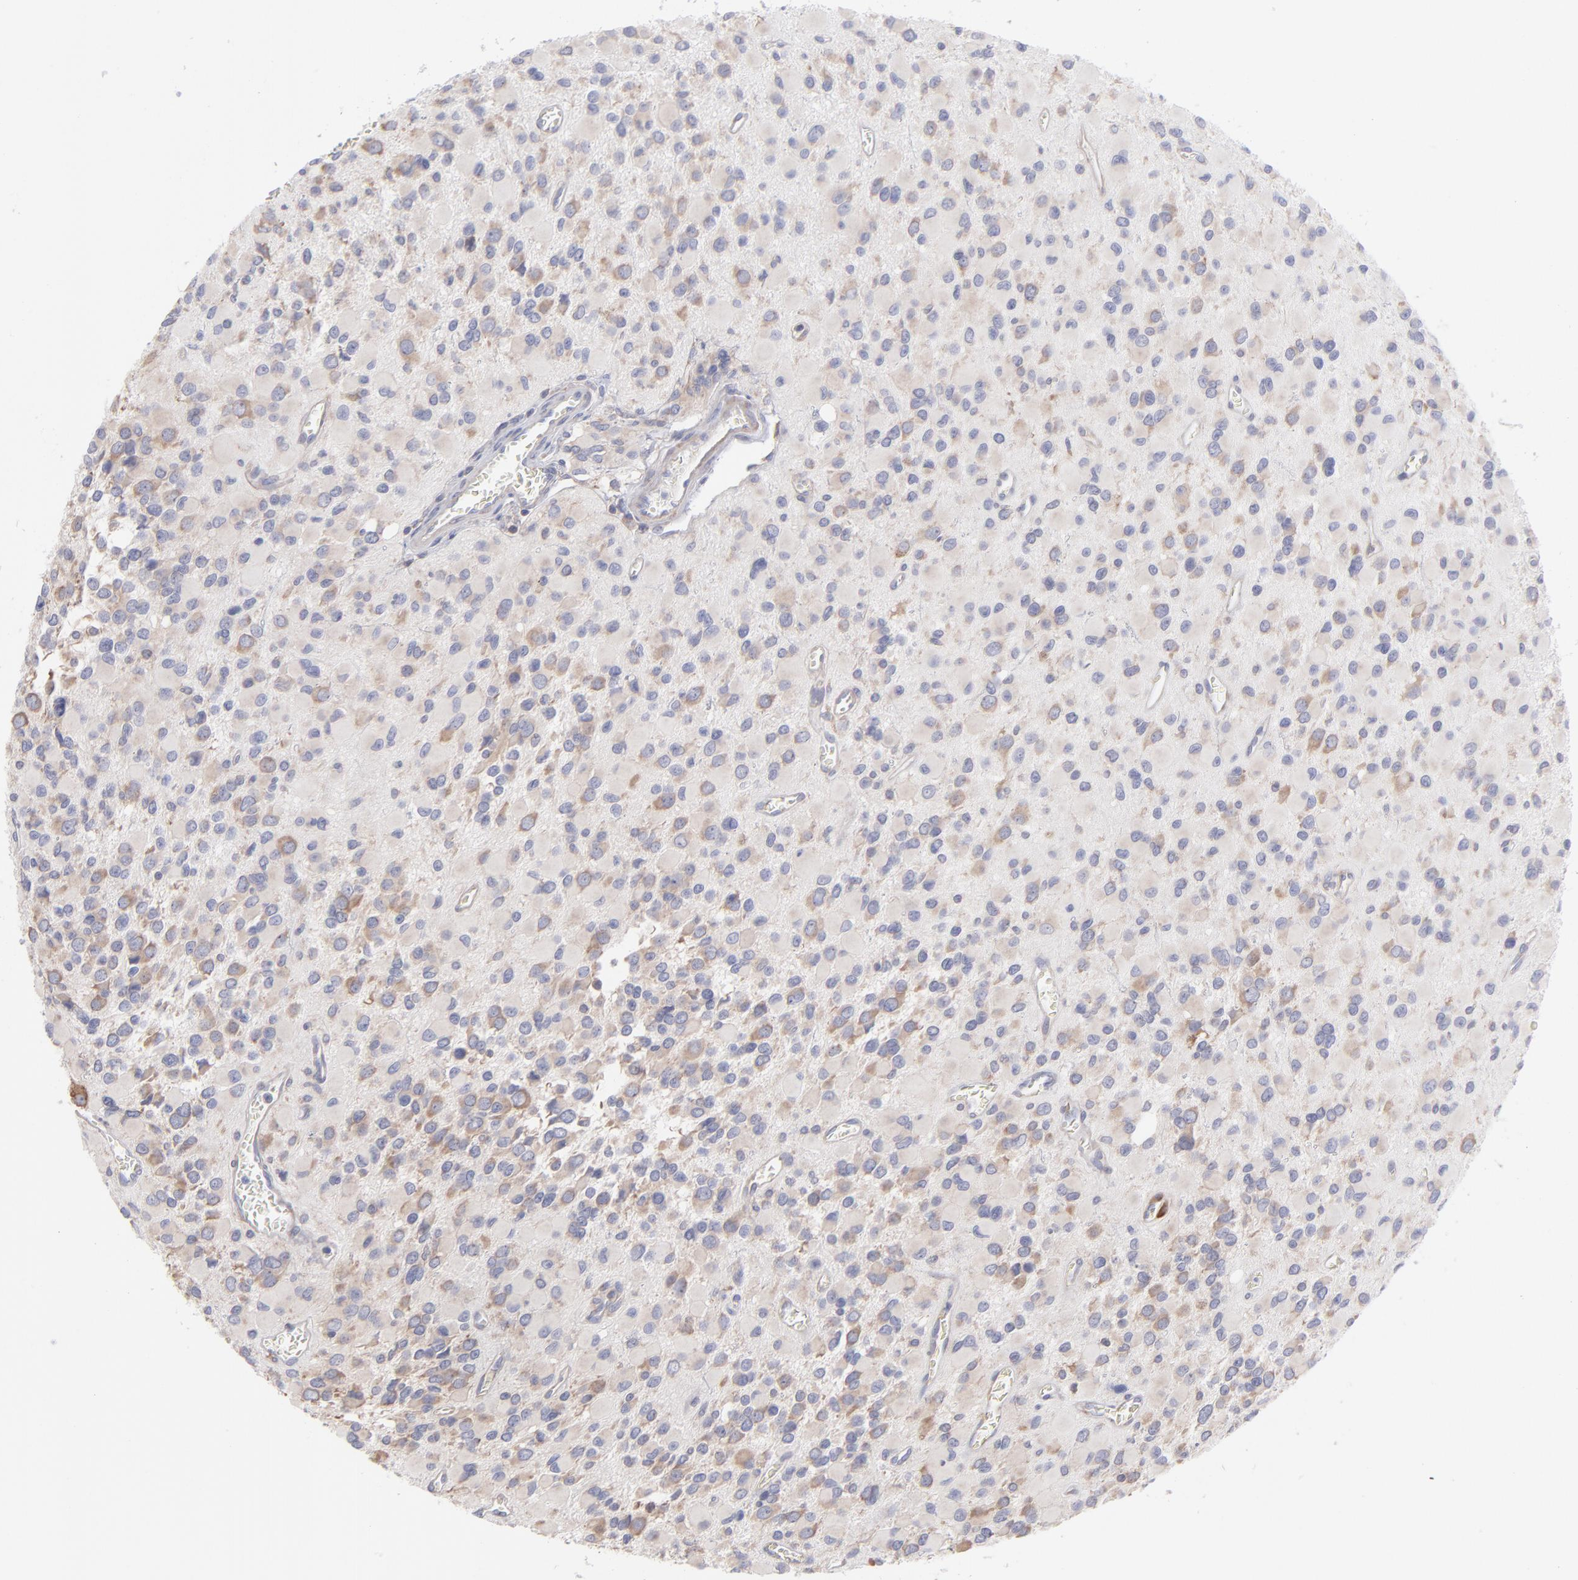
{"staining": {"intensity": "moderate", "quantity": ">75%", "location": "cytoplasmic/membranous"}, "tissue": "glioma", "cell_type": "Tumor cells", "image_type": "cancer", "snomed": [{"axis": "morphology", "description": "Glioma, malignant, Low grade"}, {"axis": "topography", "description": "Brain"}], "caption": "Protein positivity by IHC shows moderate cytoplasmic/membranous positivity in approximately >75% of tumor cells in malignant glioma (low-grade).", "gene": "RPLP0", "patient": {"sex": "male", "age": 42}}